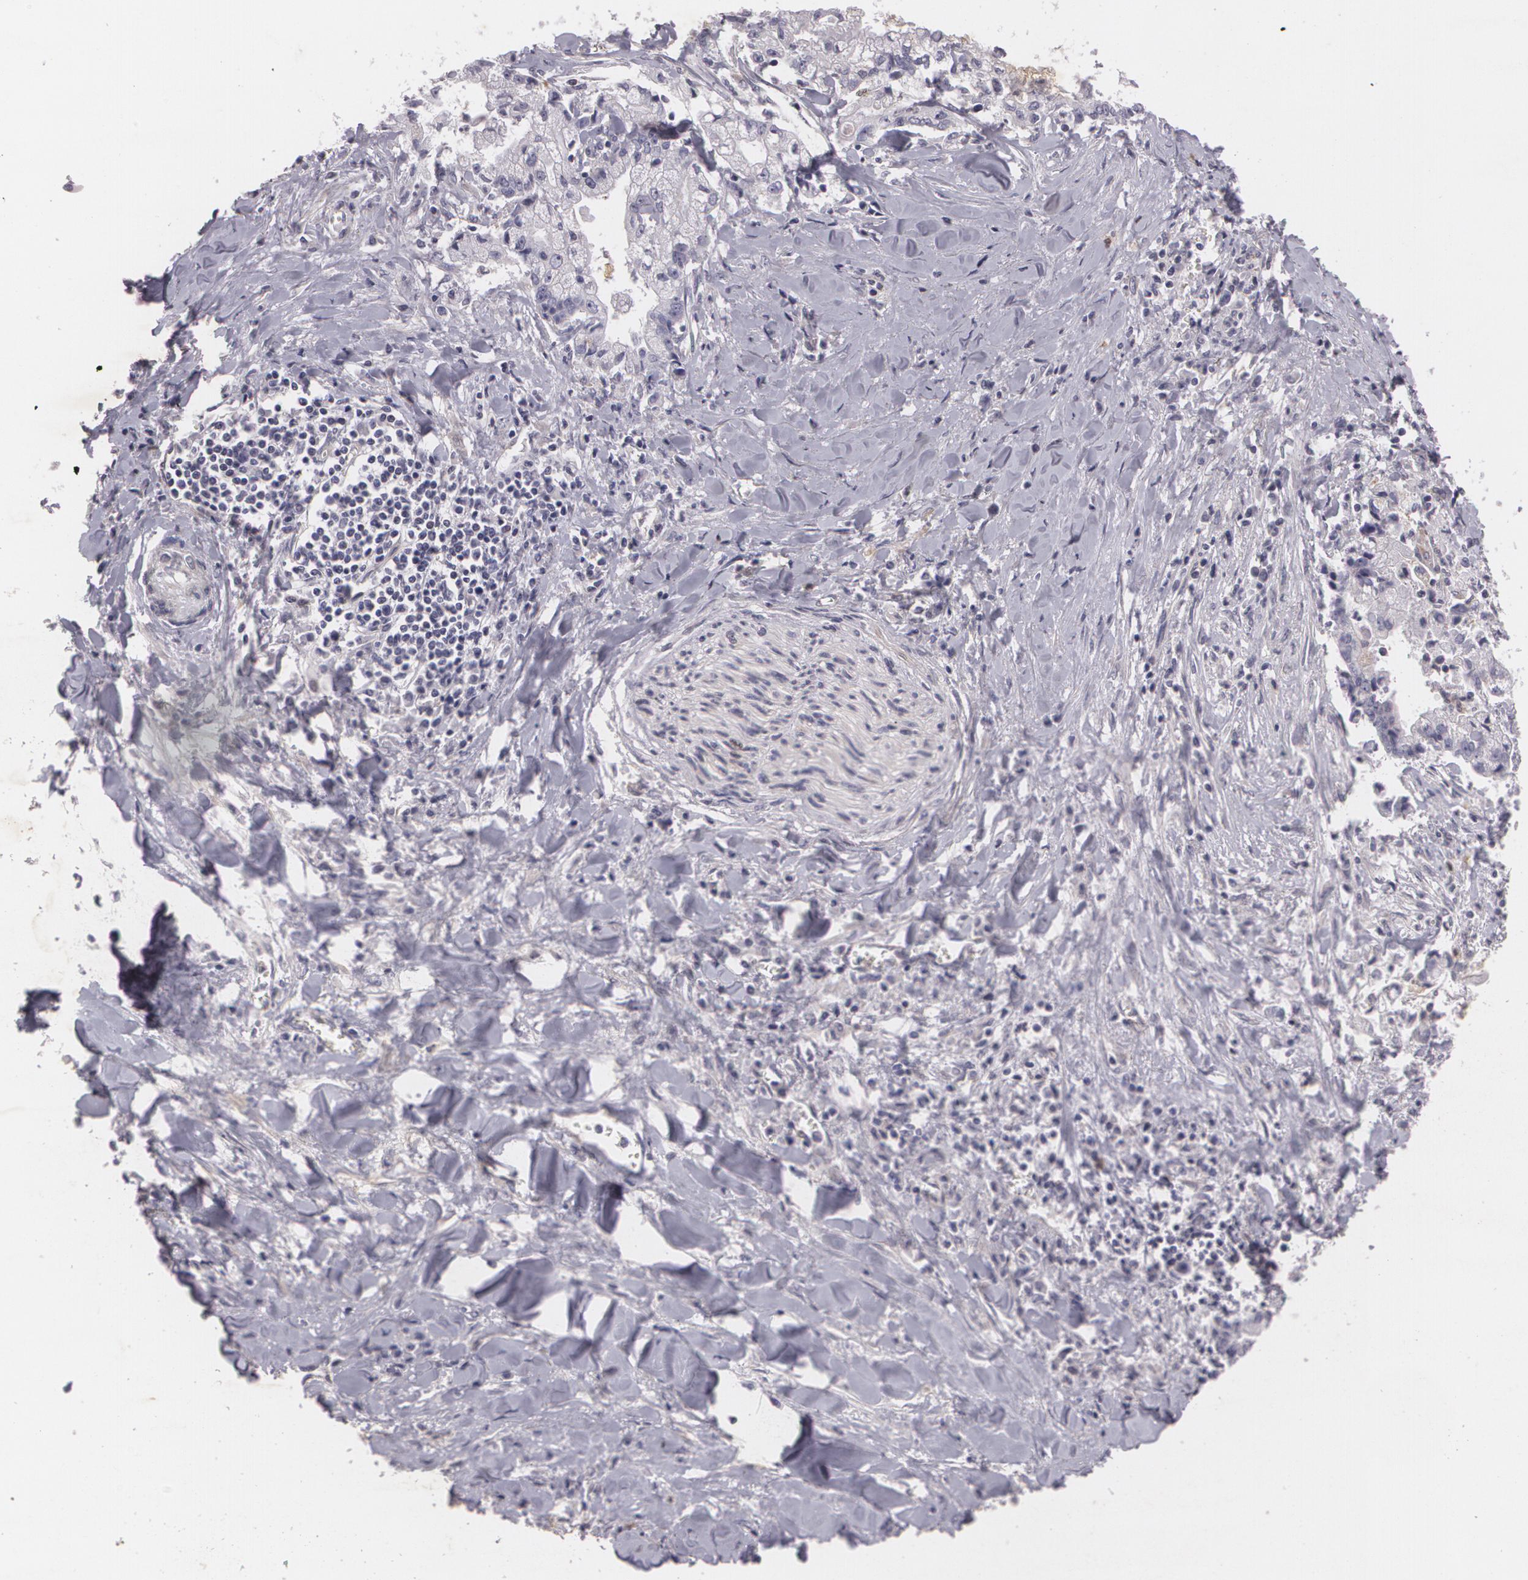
{"staining": {"intensity": "negative", "quantity": "none", "location": "none"}, "tissue": "liver cancer", "cell_type": "Tumor cells", "image_type": "cancer", "snomed": [{"axis": "morphology", "description": "Cholangiocarcinoma"}, {"axis": "topography", "description": "Liver"}], "caption": "Protein analysis of liver cancer reveals no significant staining in tumor cells.", "gene": "KCNA4", "patient": {"sex": "male", "age": 57}}